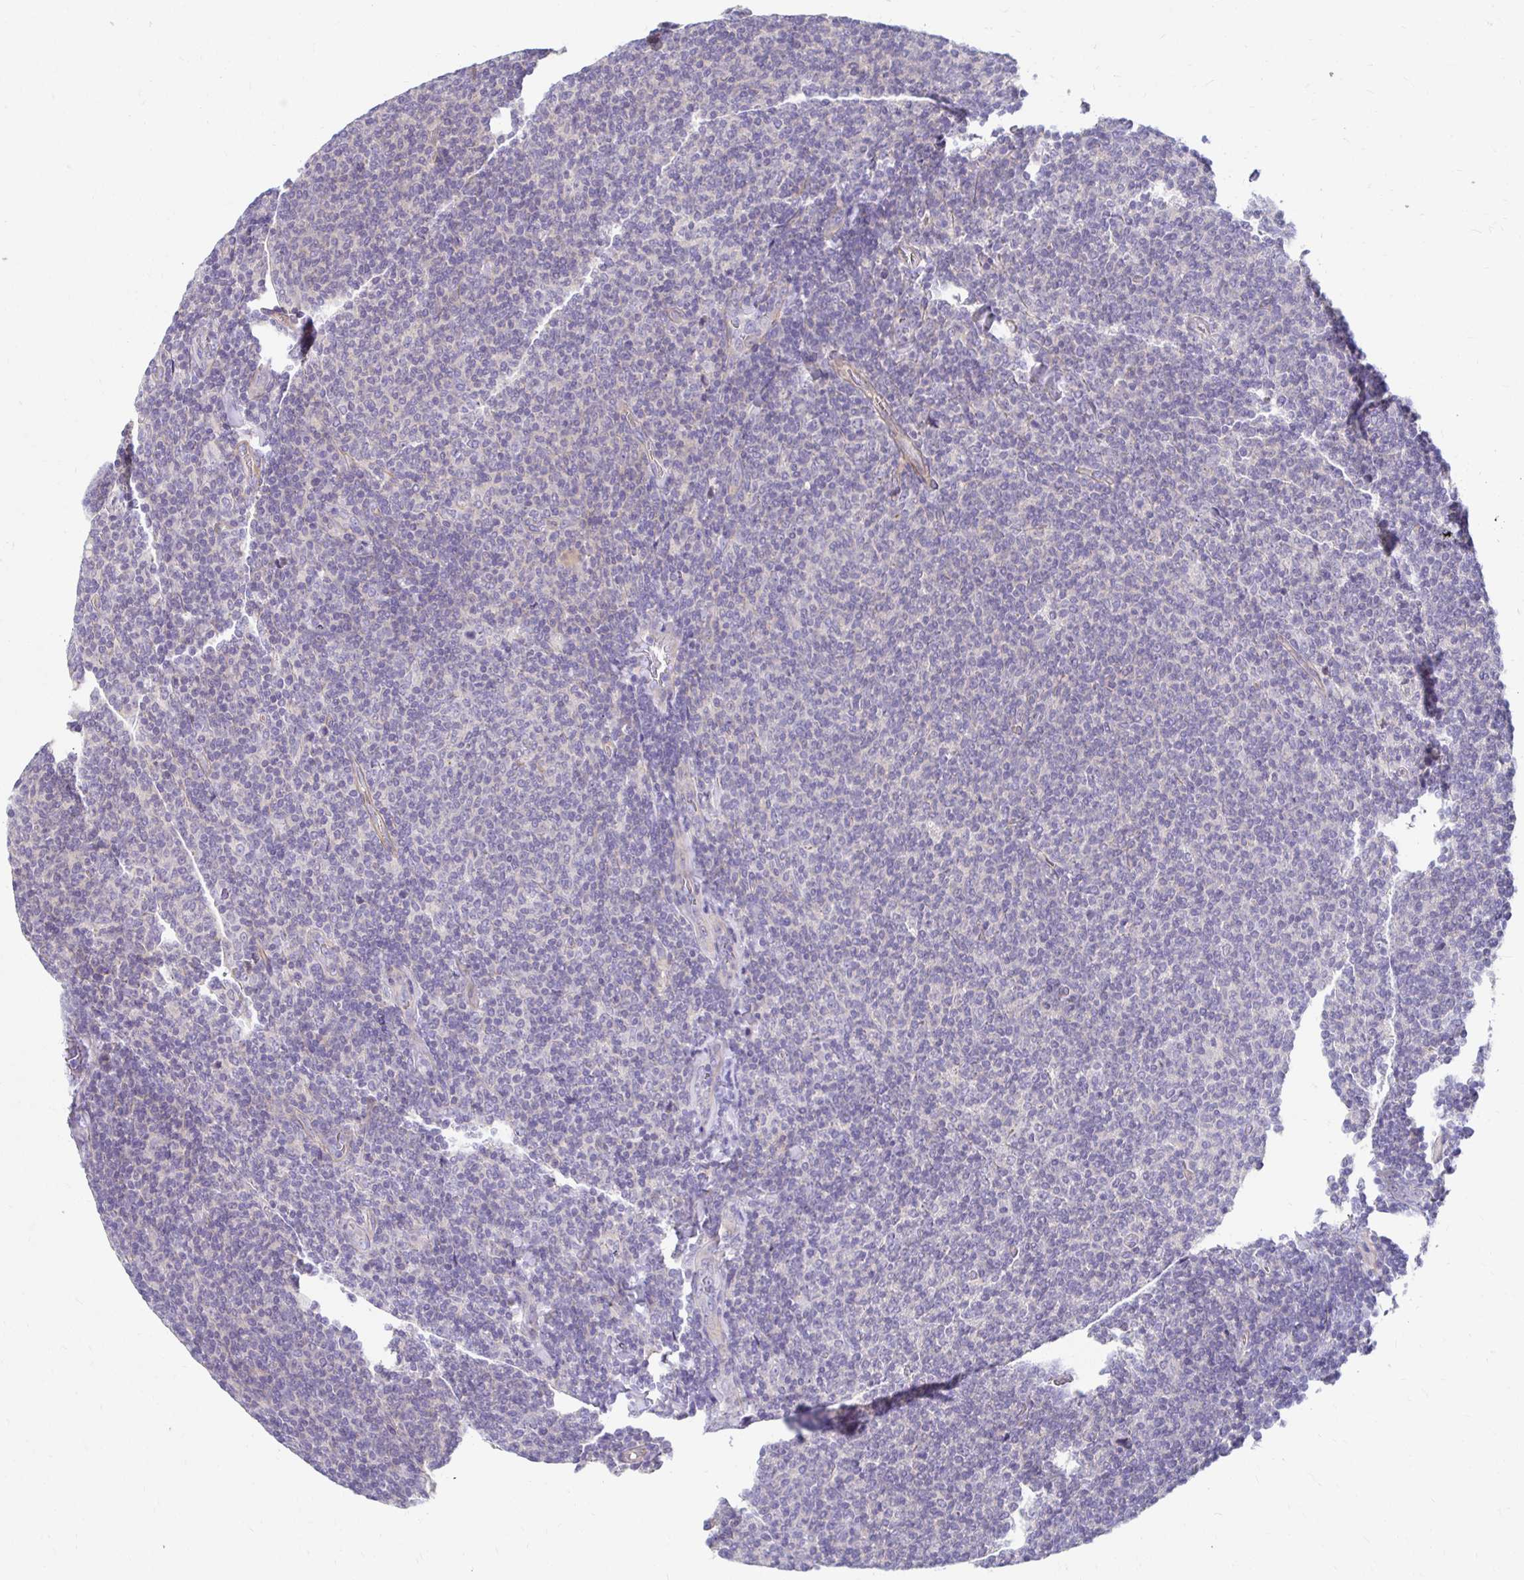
{"staining": {"intensity": "negative", "quantity": "none", "location": "none"}, "tissue": "lymphoma", "cell_type": "Tumor cells", "image_type": "cancer", "snomed": [{"axis": "morphology", "description": "Malignant lymphoma, non-Hodgkin's type, Low grade"}, {"axis": "topography", "description": "Lymph node"}], "caption": "The photomicrograph reveals no significant staining in tumor cells of low-grade malignant lymphoma, non-Hodgkin's type.", "gene": "AKAP6", "patient": {"sex": "male", "age": 52}}